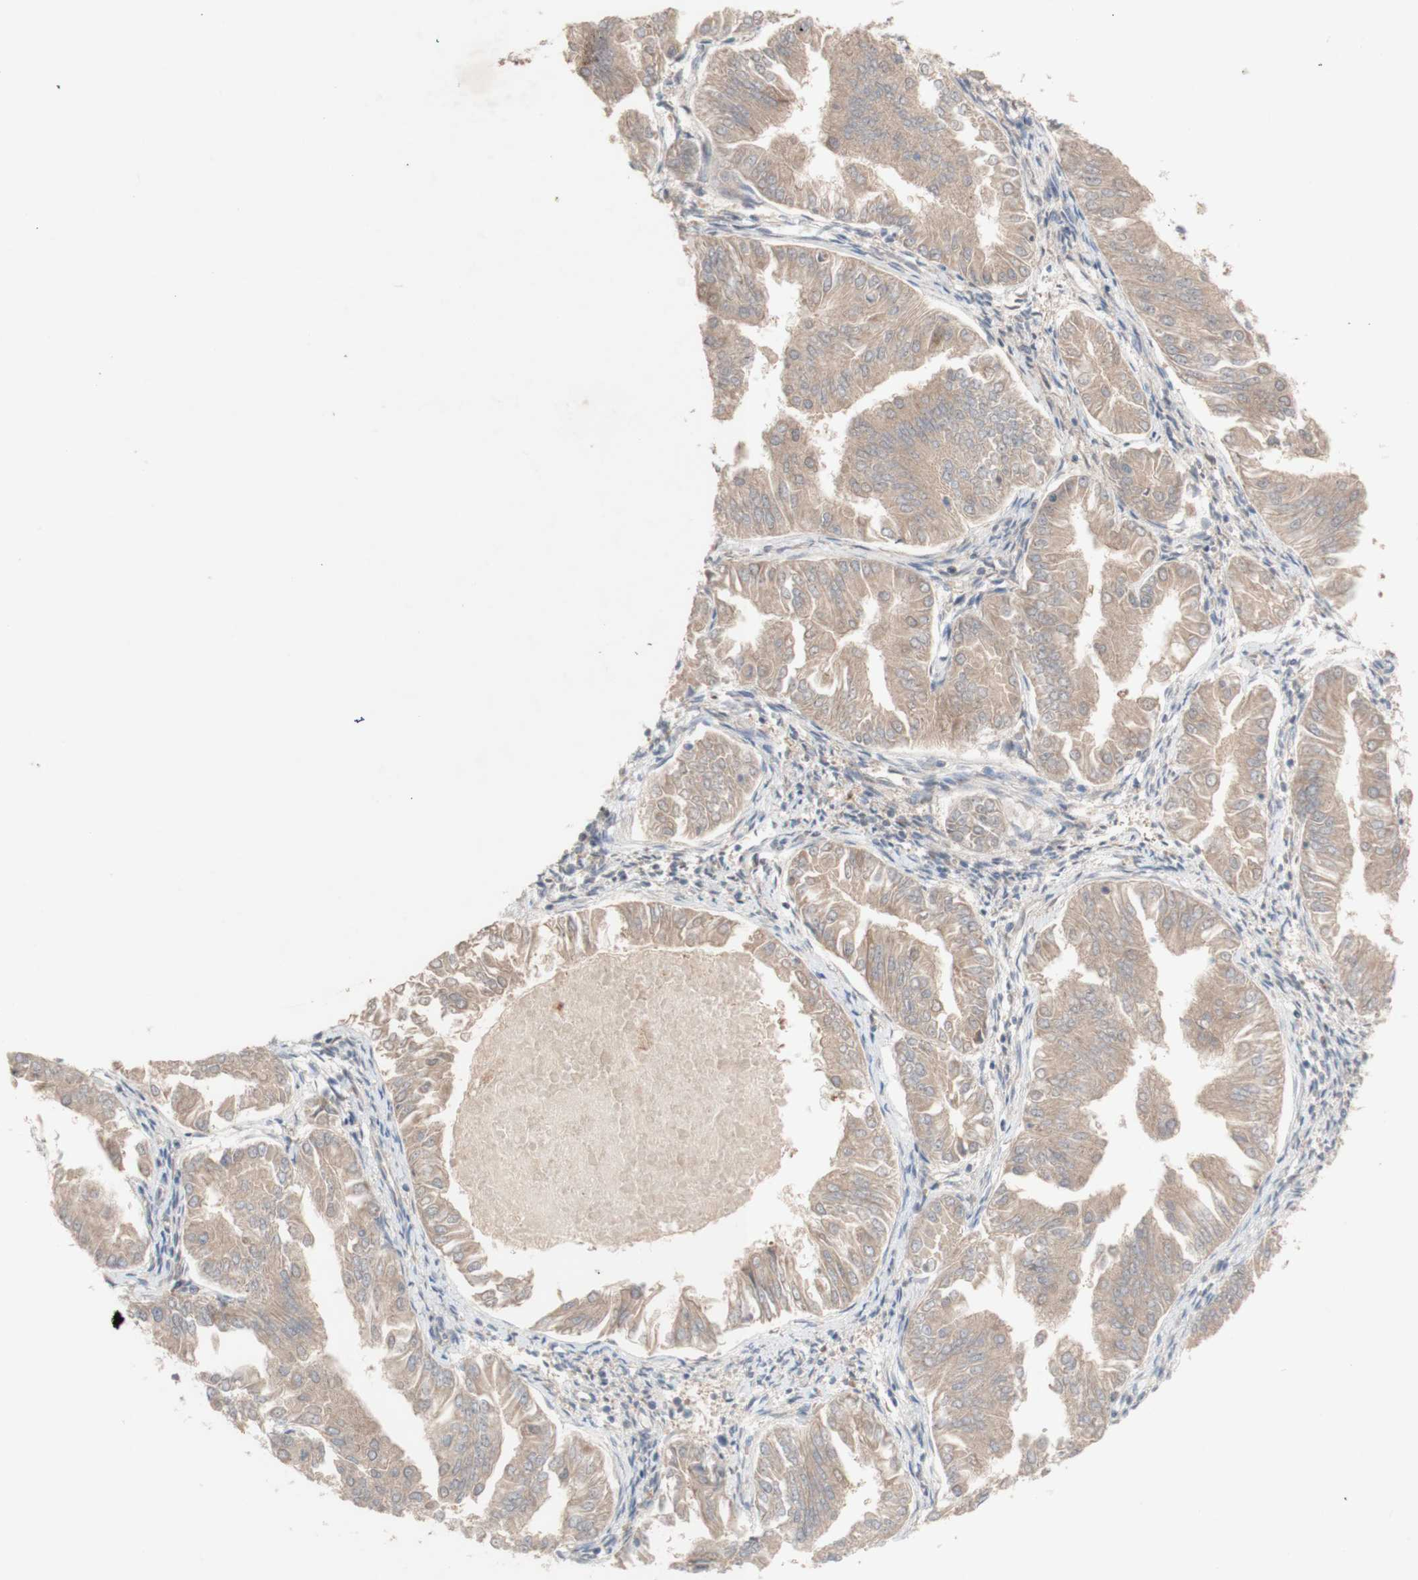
{"staining": {"intensity": "weak", "quantity": ">75%", "location": "cytoplasmic/membranous,nuclear"}, "tissue": "endometrial cancer", "cell_type": "Tumor cells", "image_type": "cancer", "snomed": [{"axis": "morphology", "description": "Adenocarcinoma, NOS"}, {"axis": "topography", "description": "Endometrium"}], "caption": "Immunohistochemical staining of adenocarcinoma (endometrial) reveals low levels of weak cytoplasmic/membranous and nuclear protein expression in about >75% of tumor cells.", "gene": "PEX2", "patient": {"sex": "female", "age": 53}}